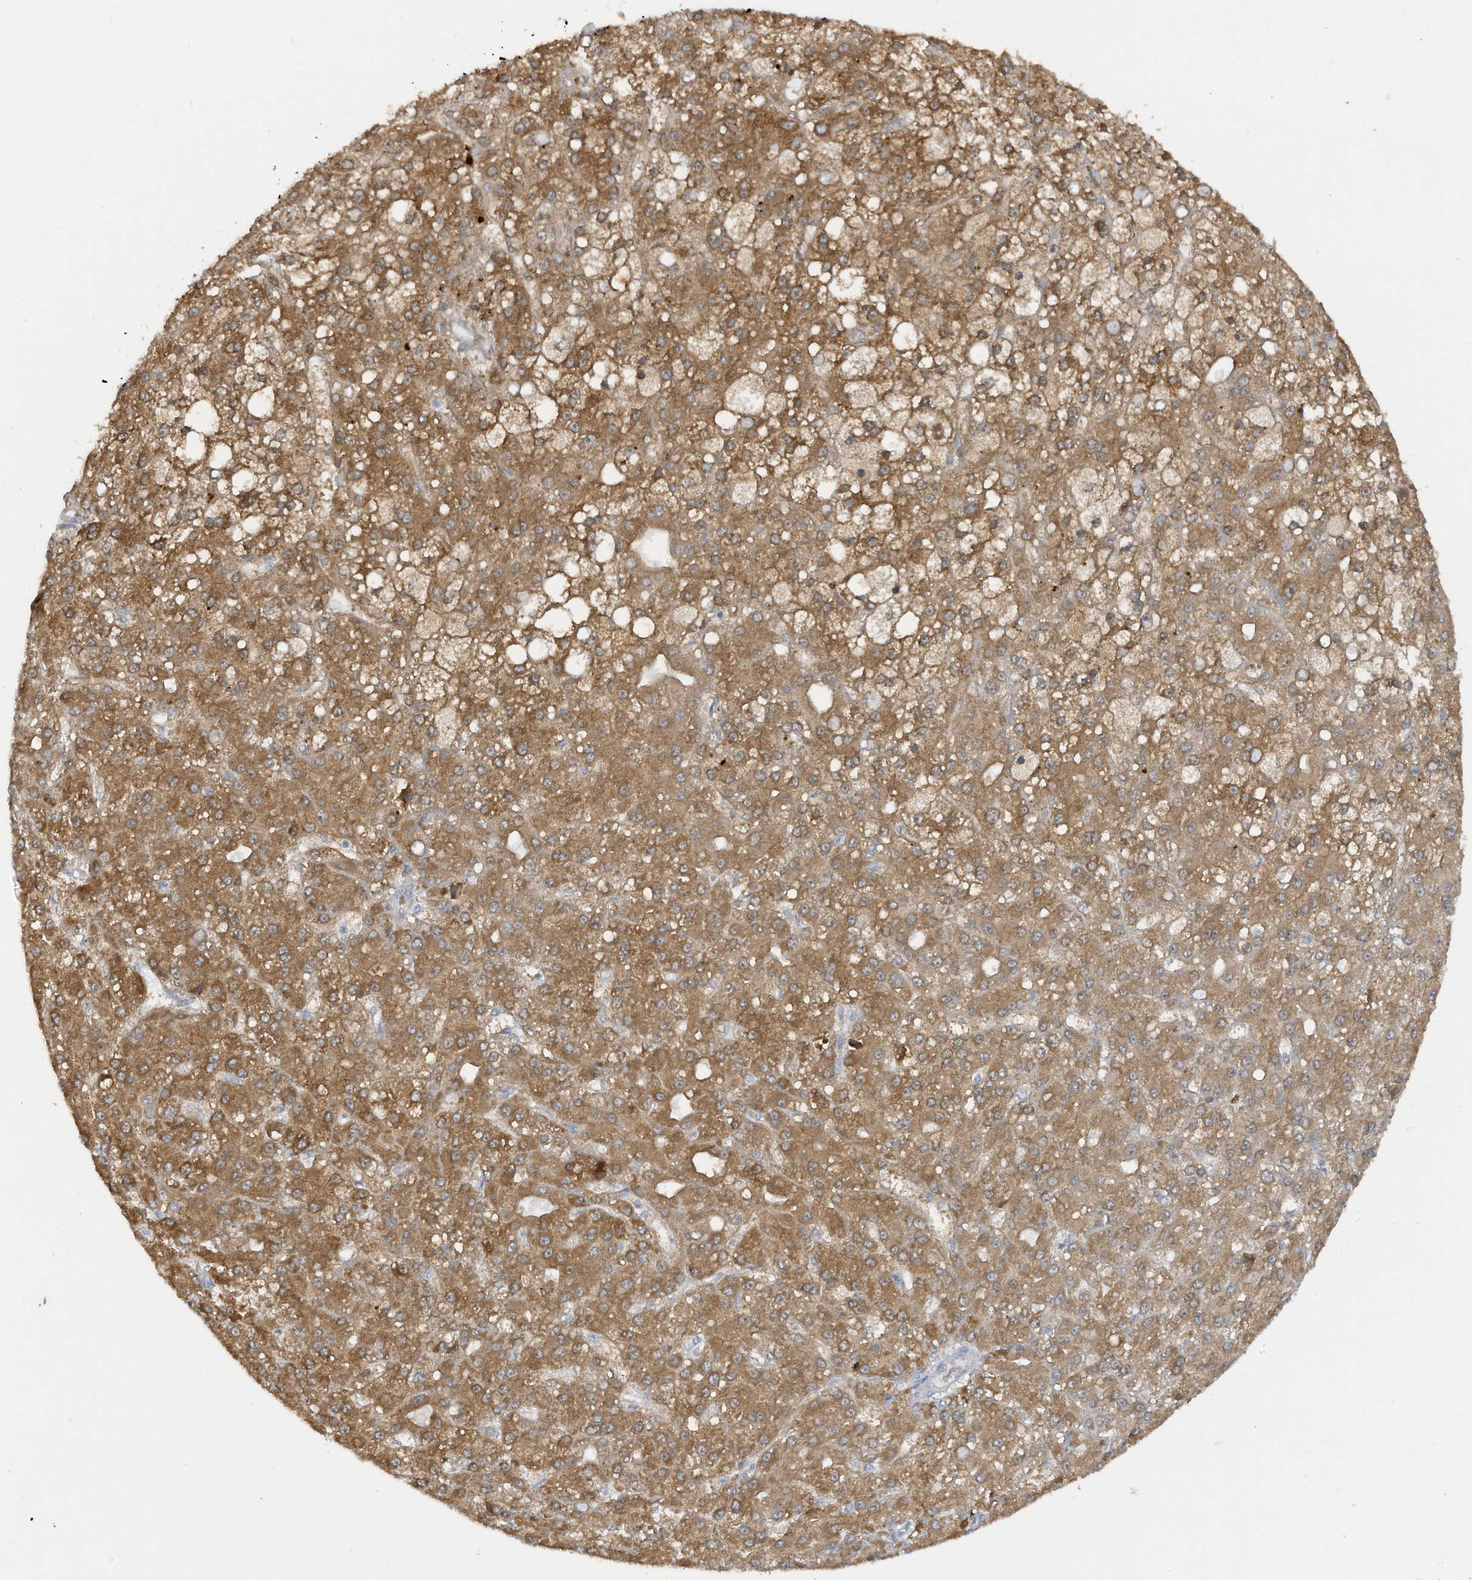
{"staining": {"intensity": "moderate", "quantity": ">75%", "location": "cytoplasmic/membranous"}, "tissue": "liver cancer", "cell_type": "Tumor cells", "image_type": "cancer", "snomed": [{"axis": "morphology", "description": "Carcinoma, Hepatocellular, NOS"}, {"axis": "topography", "description": "Liver"}], "caption": "Immunohistochemistry (IHC) photomicrograph of neoplastic tissue: human liver cancer stained using IHC shows medium levels of moderate protein expression localized specifically in the cytoplasmic/membranous of tumor cells, appearing as a cytoplasmic/membranous brown color.", "gene": "LRRN2", "patient": {"sex": "male", "age": 67}}